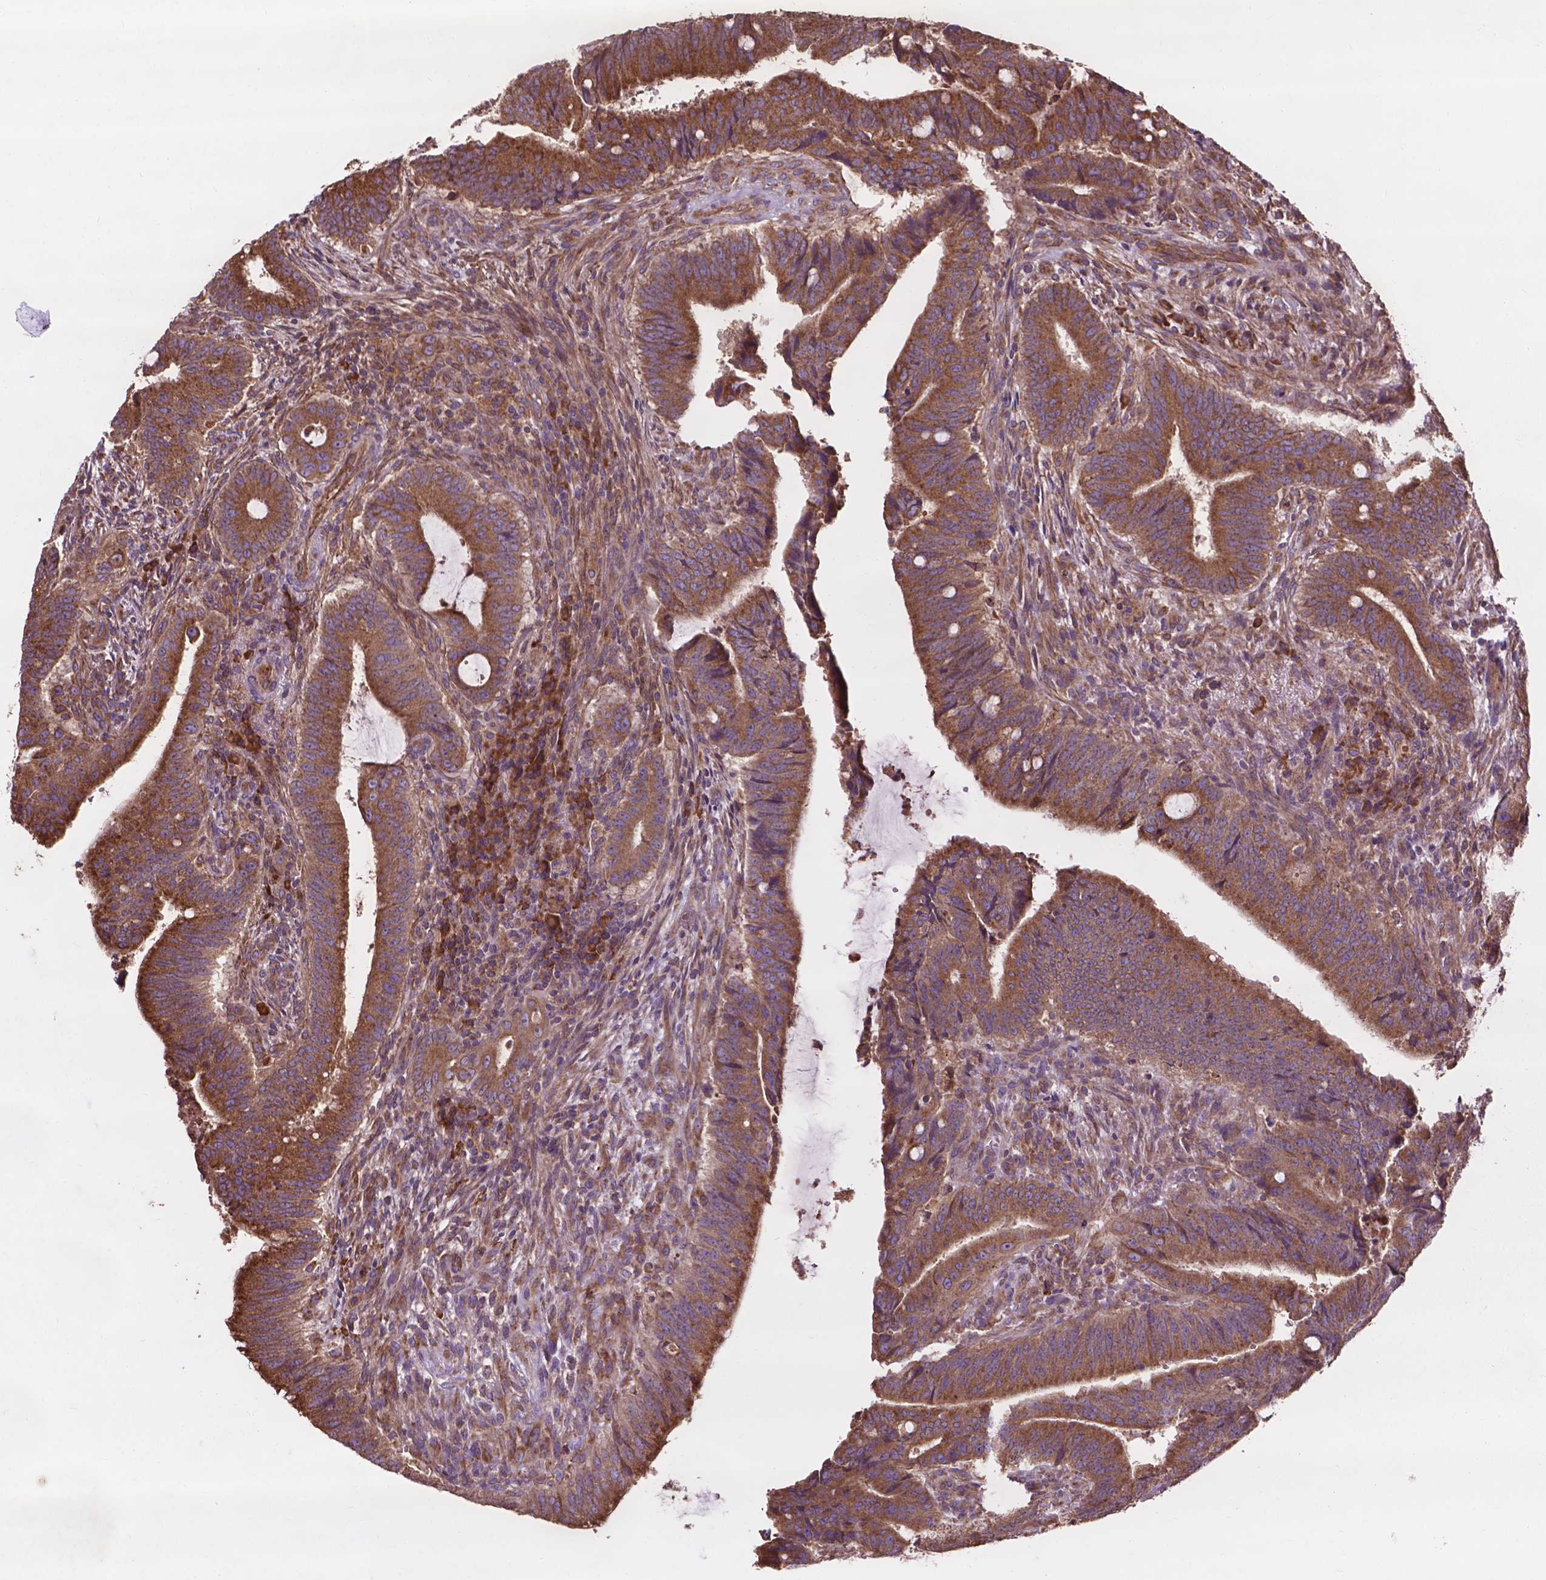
{"staining": {"intensity": "moderate", "quantity": ">75%", "location": "cytoplasmic/membranous"}, "tissue": "colorectal cancer", "cell_type": "Tumor cells", "image_type": "cancer", "snomed": [{"axis": "morphology", "description": "Adenocarcinoma, NOS"}, {"axis": "topography", "description": "Colon"}], "caption": "Immunohistochemistry (IHC) image of human adenocarcinoma (colorectal) stained for a protein (brown), which exhibits medium levels of moderate cytoplasmic/membranous staining in about >75% of tumor cells.", "gene": "CCDC71L", "patient": {"sex": "female", "age": 43}}